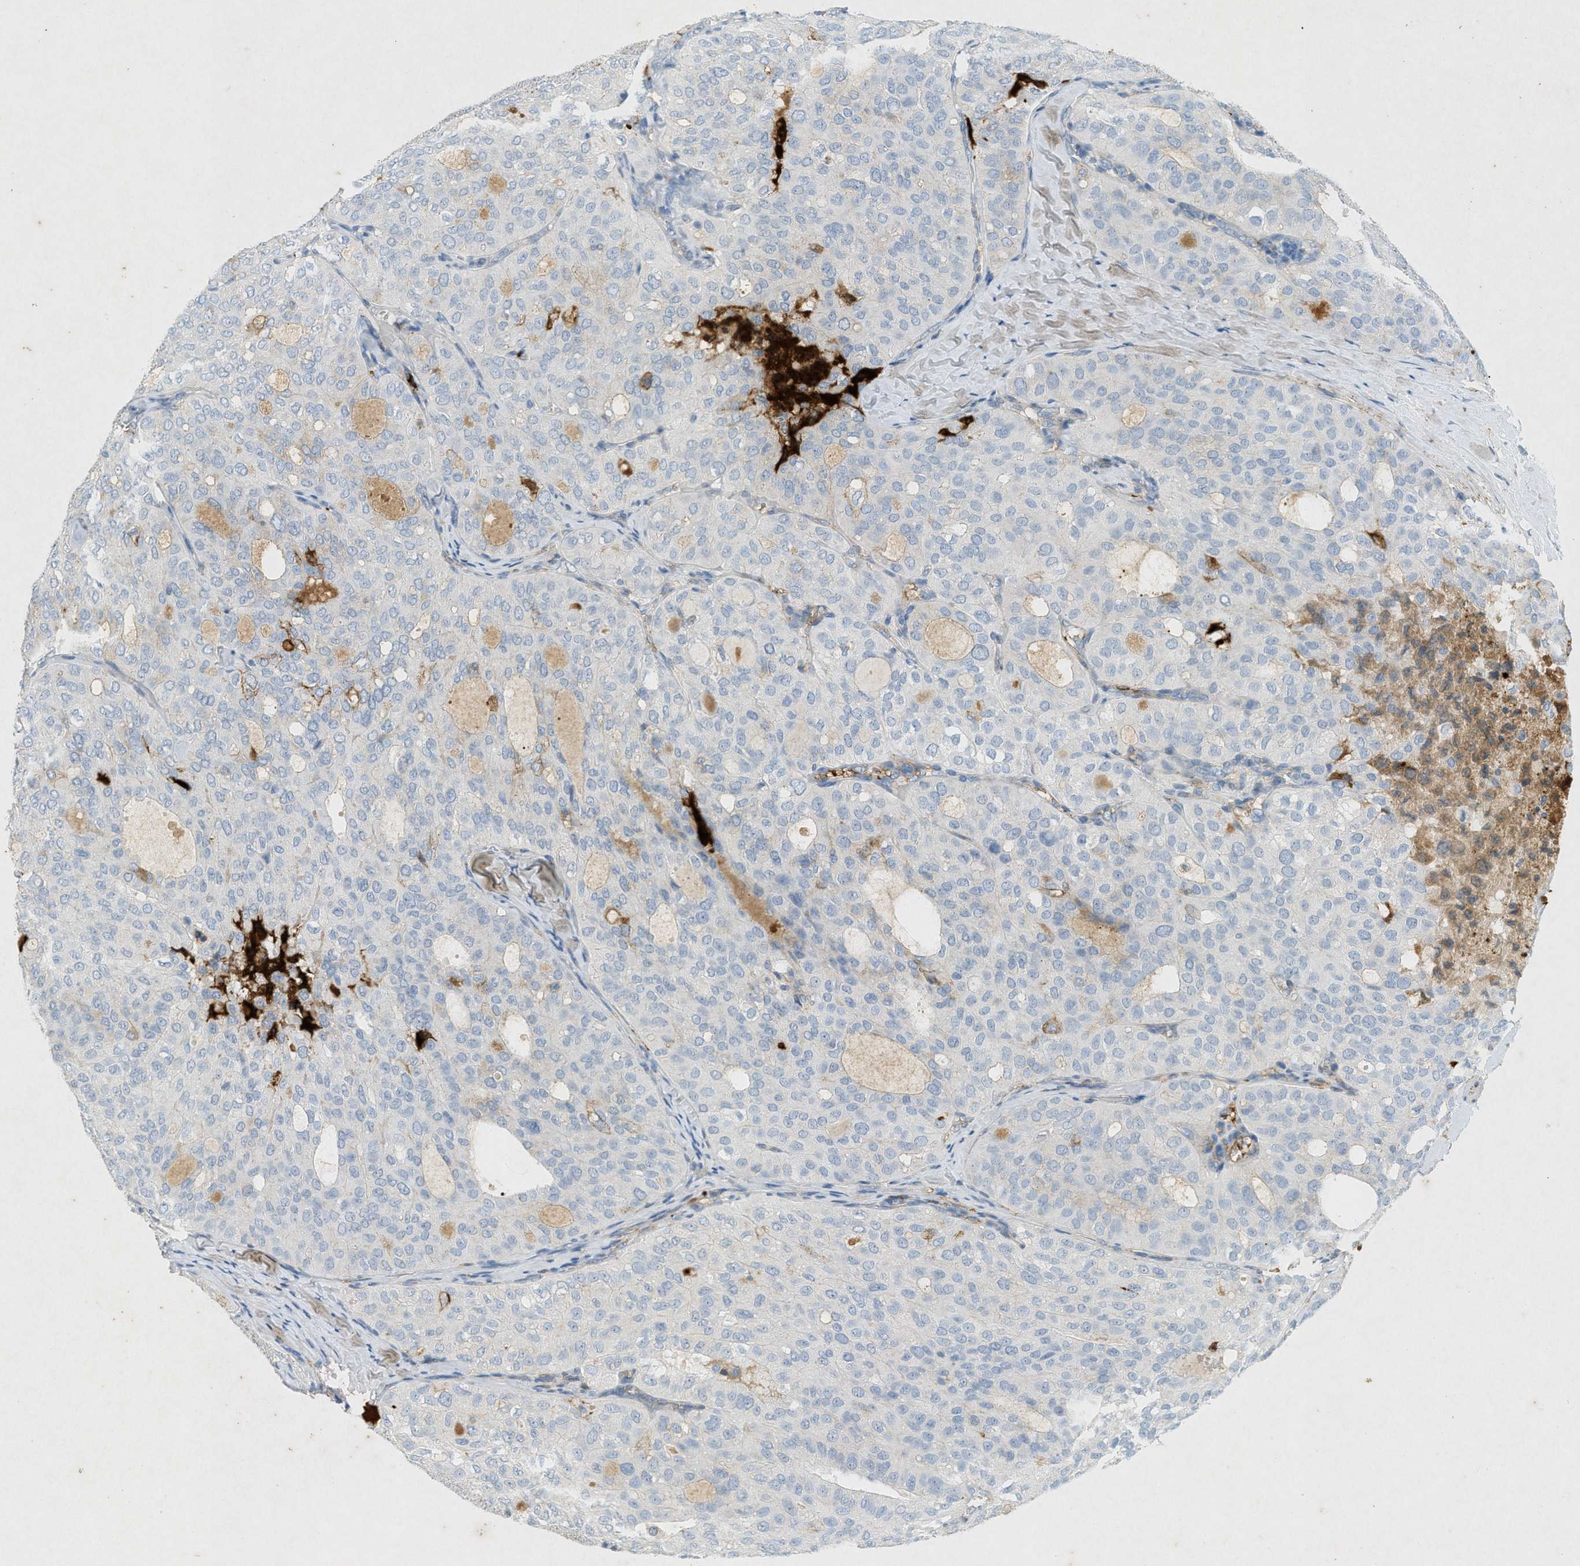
{"staining": {"intensity": "moderate", "quantity": "<25%", "location": "cytoplasmic/membranous"}, "tissue": "thyroid cancer", "cell_type": "Tumor cells", "image_type": "cancer", "snomed": [{"axis": "morphology", "description": "Follicular adenoma carcinoma, NOS"}, {"axis": "topography", "description": "Thyroid gland"}], "caption": "This histopathology image reveals immunohistochemistry staining of human thyroid cancer, with low moderate cytoplasmic/membranous staining in about <25% of tumor cells.", "gene": "F2", "patient": {"sex": "male", "age": 75}}